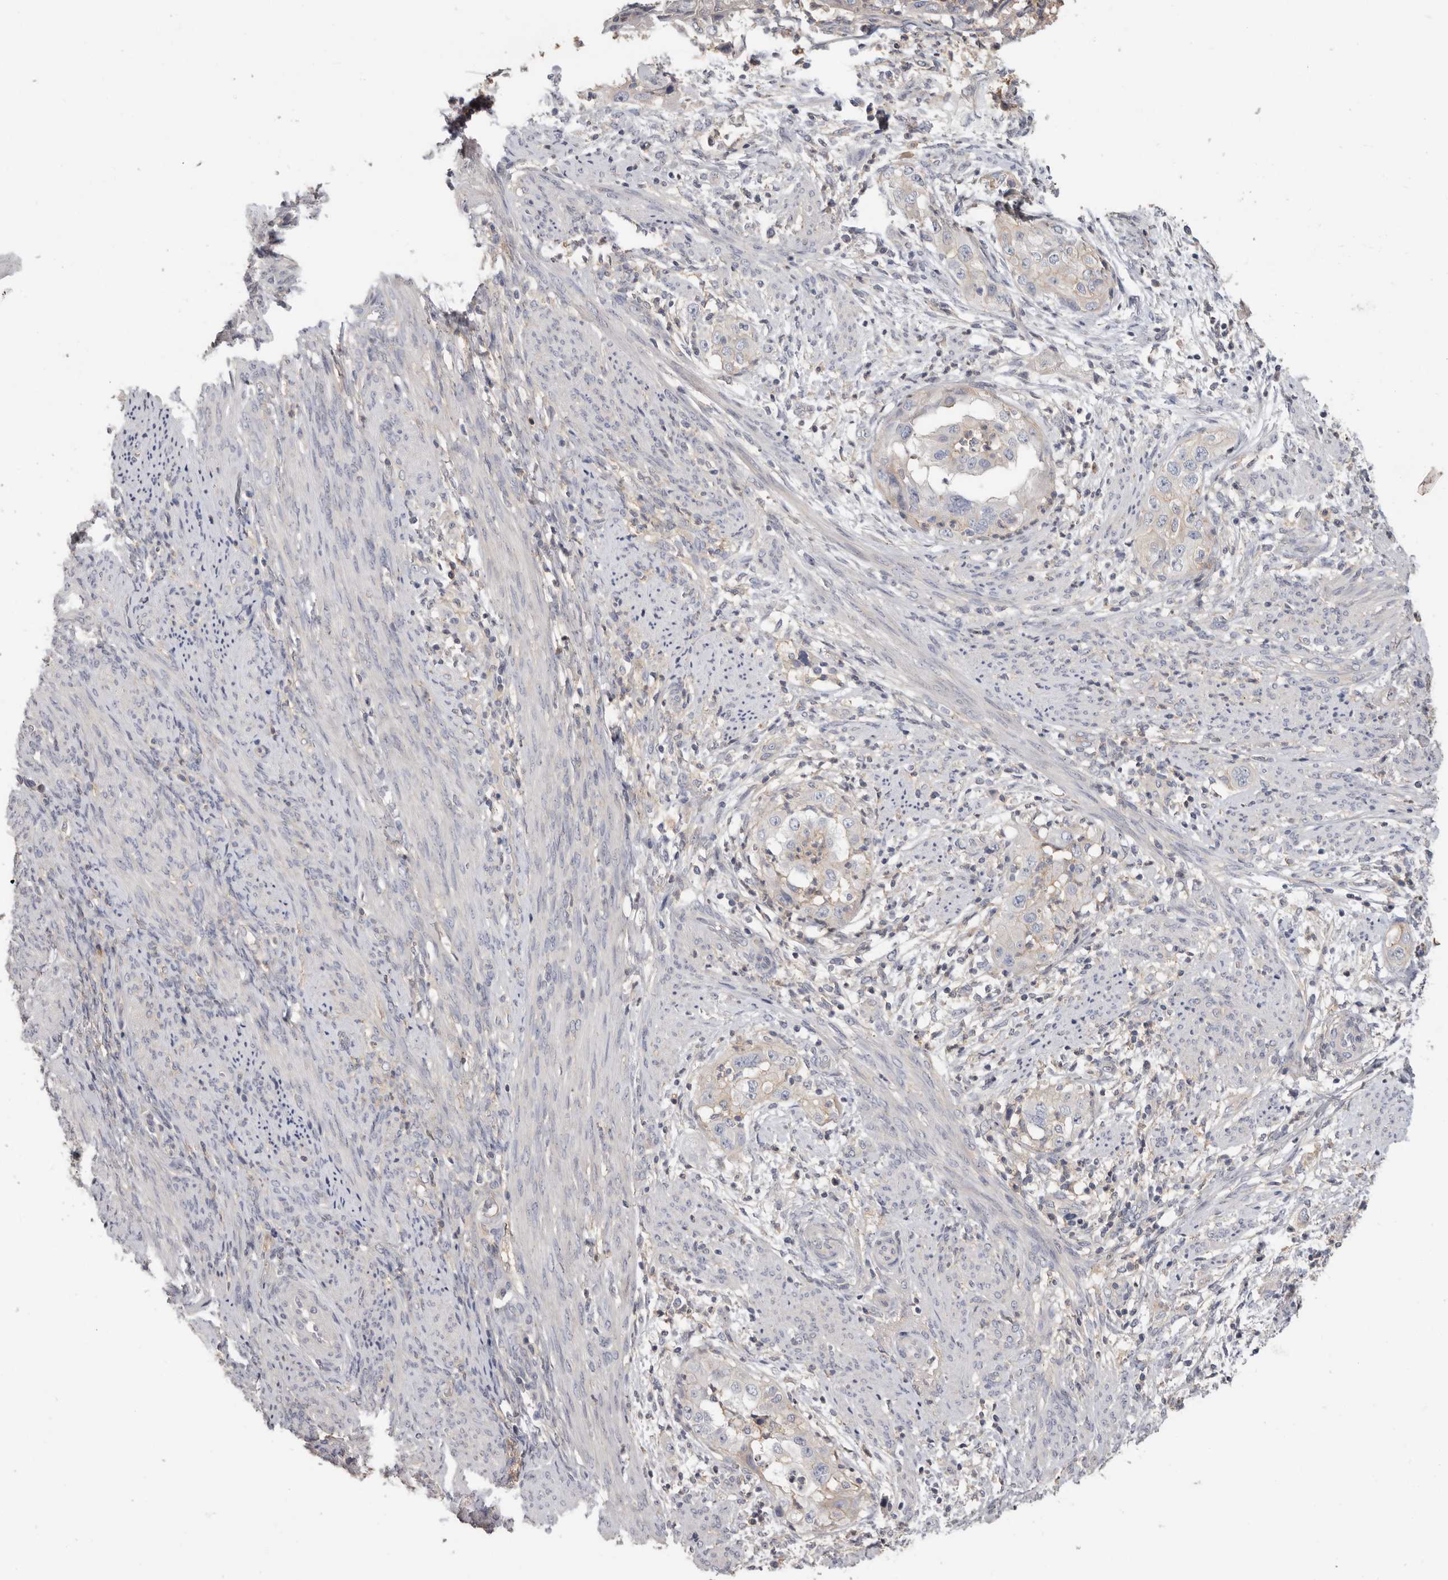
{"staining": {"intensity": "weak", "quantity": "25%-75%", "location": "cytoplasmic/membranous"}, "tissue": "endometrial cancer", "cell_type": "Tumor cells", "image_type": "cancer", "snomed": [{"axis": "morphology", "description": "Adenocarcinoma, NOS"}, {"axis": "topography", "description": "Endometrium"}], "caption": "IHC photomicrograph of endometrial cancer stained for a protein (brown), which demonstrates low levels of weak cytoplasmic/membranous staining in about 25%-75% of tumor cells.", "gene": "WDTC1", "patient": {"sex": "female", "age": 85}}